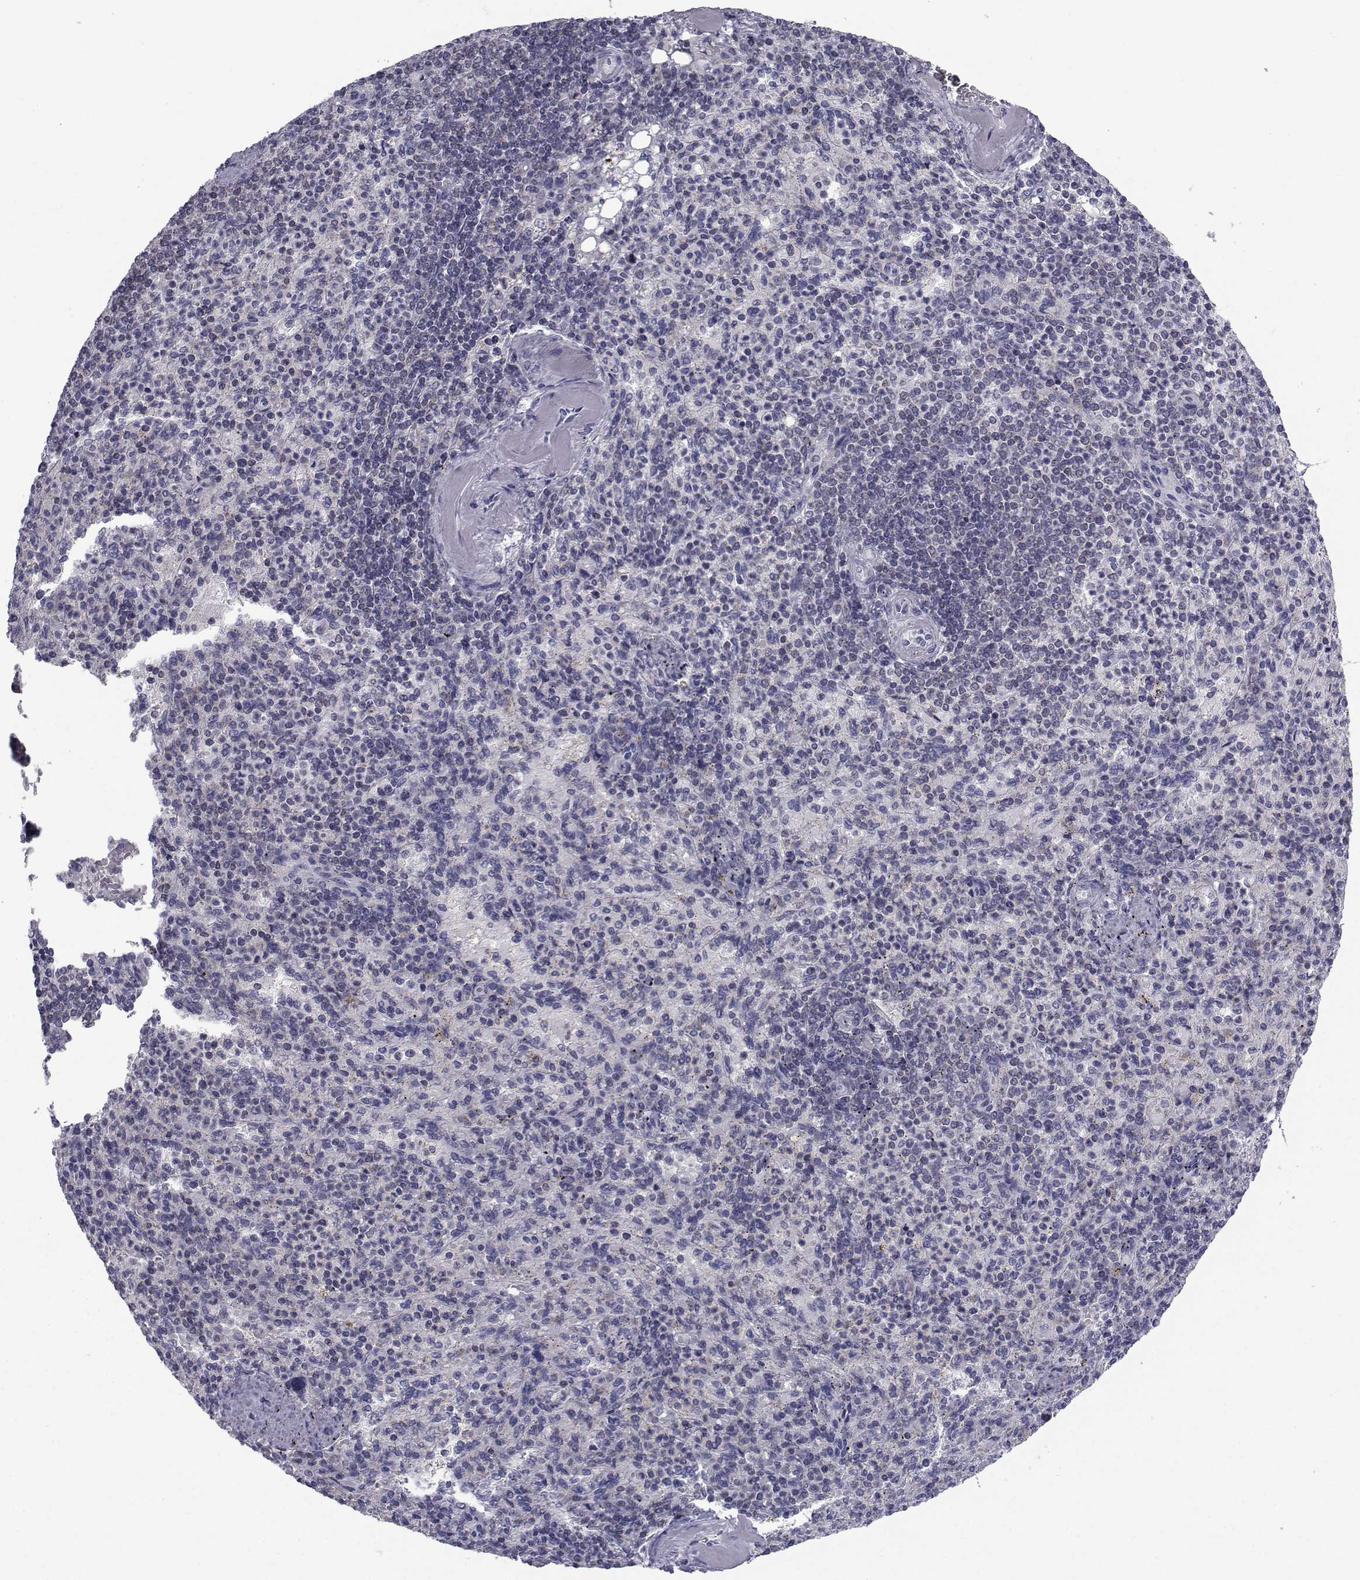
{"staining": {"intensity": "negative", "quantity": "none", "location": "none"}, "tissue": "spleen", "cell_type": "Cells in red pulp", "image_type": "normal", "snomed": [{"axis": "morphology", "description": "Normal tissue, NOS"}, {"axis": "topography", "description": "Spleen"}], "caption": "A micrograph of spleen stained for a protein exhibits no brown staining in cells in red pulp.", "gene": "PDE6G", "patient": {"sex": "female", "age": 74}}